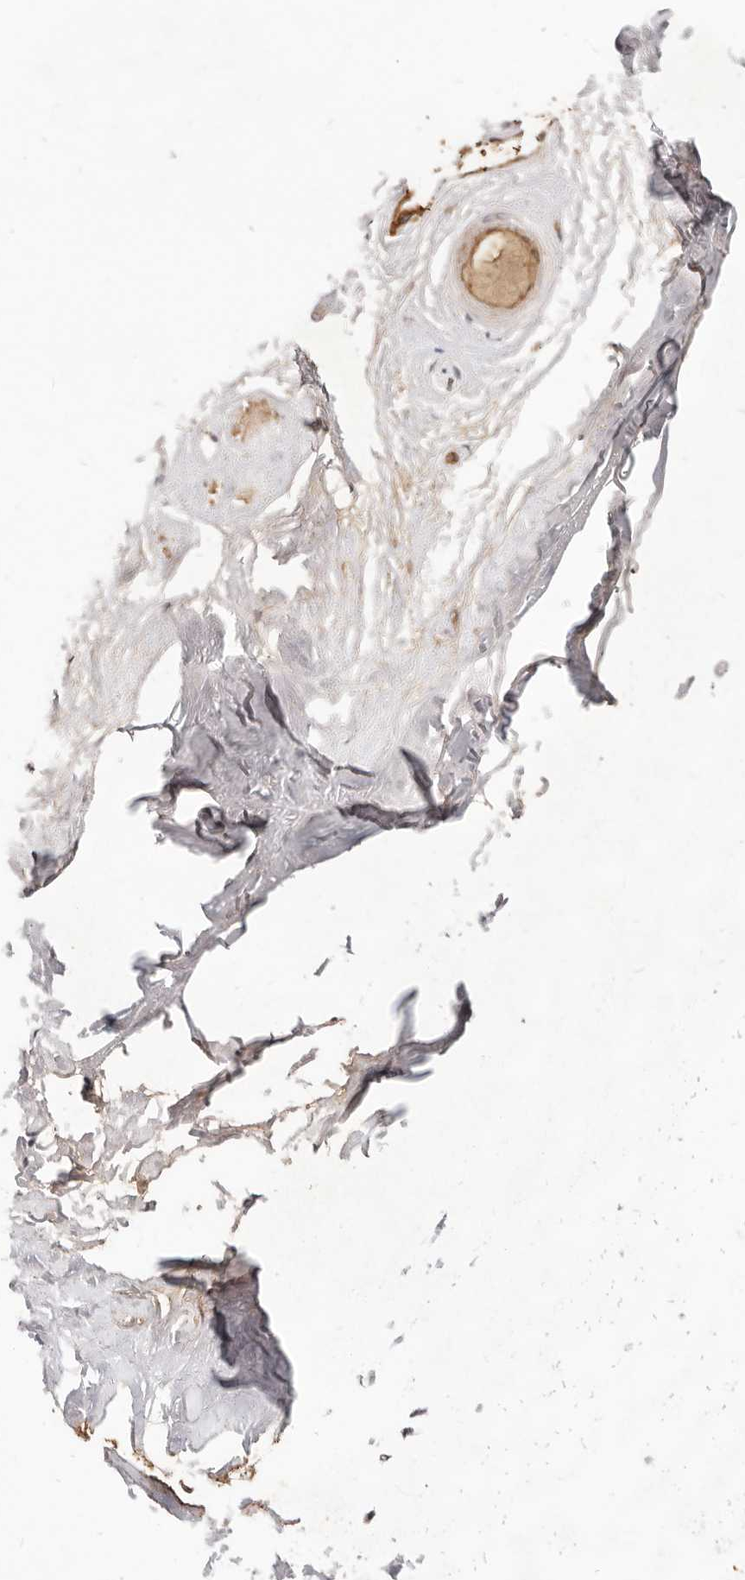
{"staining": {"intensity": "moderate", "quantity": ">75%", "location": "cytoplasmic/membranous"}, "tissue": "adipose tissue", "cell_type": "Adipocytes", "image_type": "normal", "snomed": [{"axis": "morphology", "description": "Normal tissue, NOS"}, {"axis": "morphology", "description": "Basal cell carcinoma"}, {"axis": "topography", "description": "Skin"}], "caption": "Brown immunohistochemical staining in normal human adipose tissue demonstrates moderate cytoplasmic/membranous positivity in about >75% of adipocytes. The staining was performed using DAB (3,3'-diaminobenzidine), with brown indicating positive protein expression. Nuclei are stained blue with hematoxylin.", "gene": "NCOA3", "patient": {"sex": "female", "age": 89}}